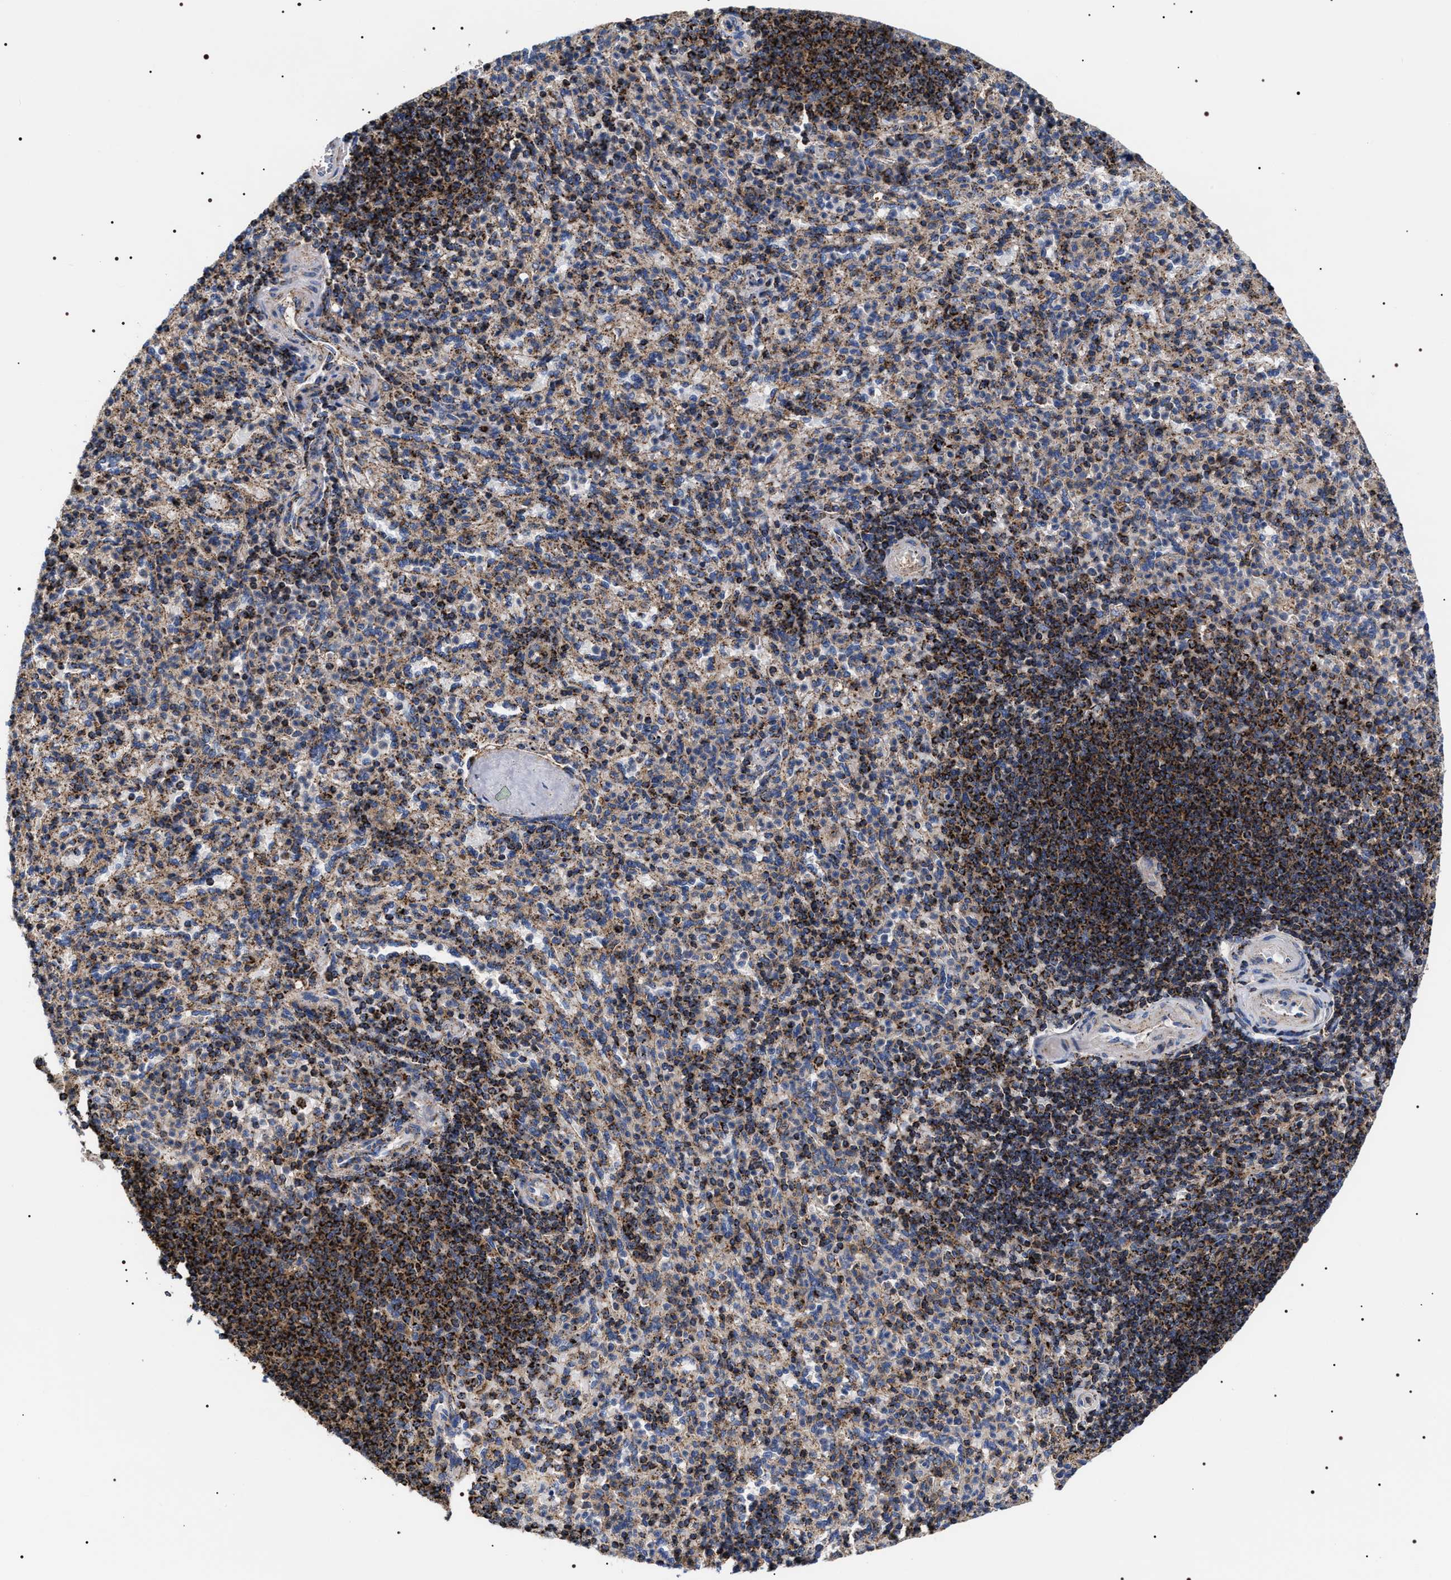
{"staining": {"intensity": "strong", "quantity": "25%-75%", "location": "cytoplasmic/membranous"}, "tissue": "spleen", "cell_type": "Cells in red pulp", "image_type": "normal", "snomed": [{"axis": "morphology", "description": "Normal tissue, NOS"}, {"axis": "topography", "description": "Spleen"}], "caption": "Immunohistochemistry (IHC) (DAB) staining of normal spleen demonstrates strong cytoplasmic/membranous protein positivity in approximately 25%-75% of cells in red pulp. (DAB IHC with brightfield microscopy, high magnification).", "gene": "COG5", "patient": {"sex": "male", "age": 36}}